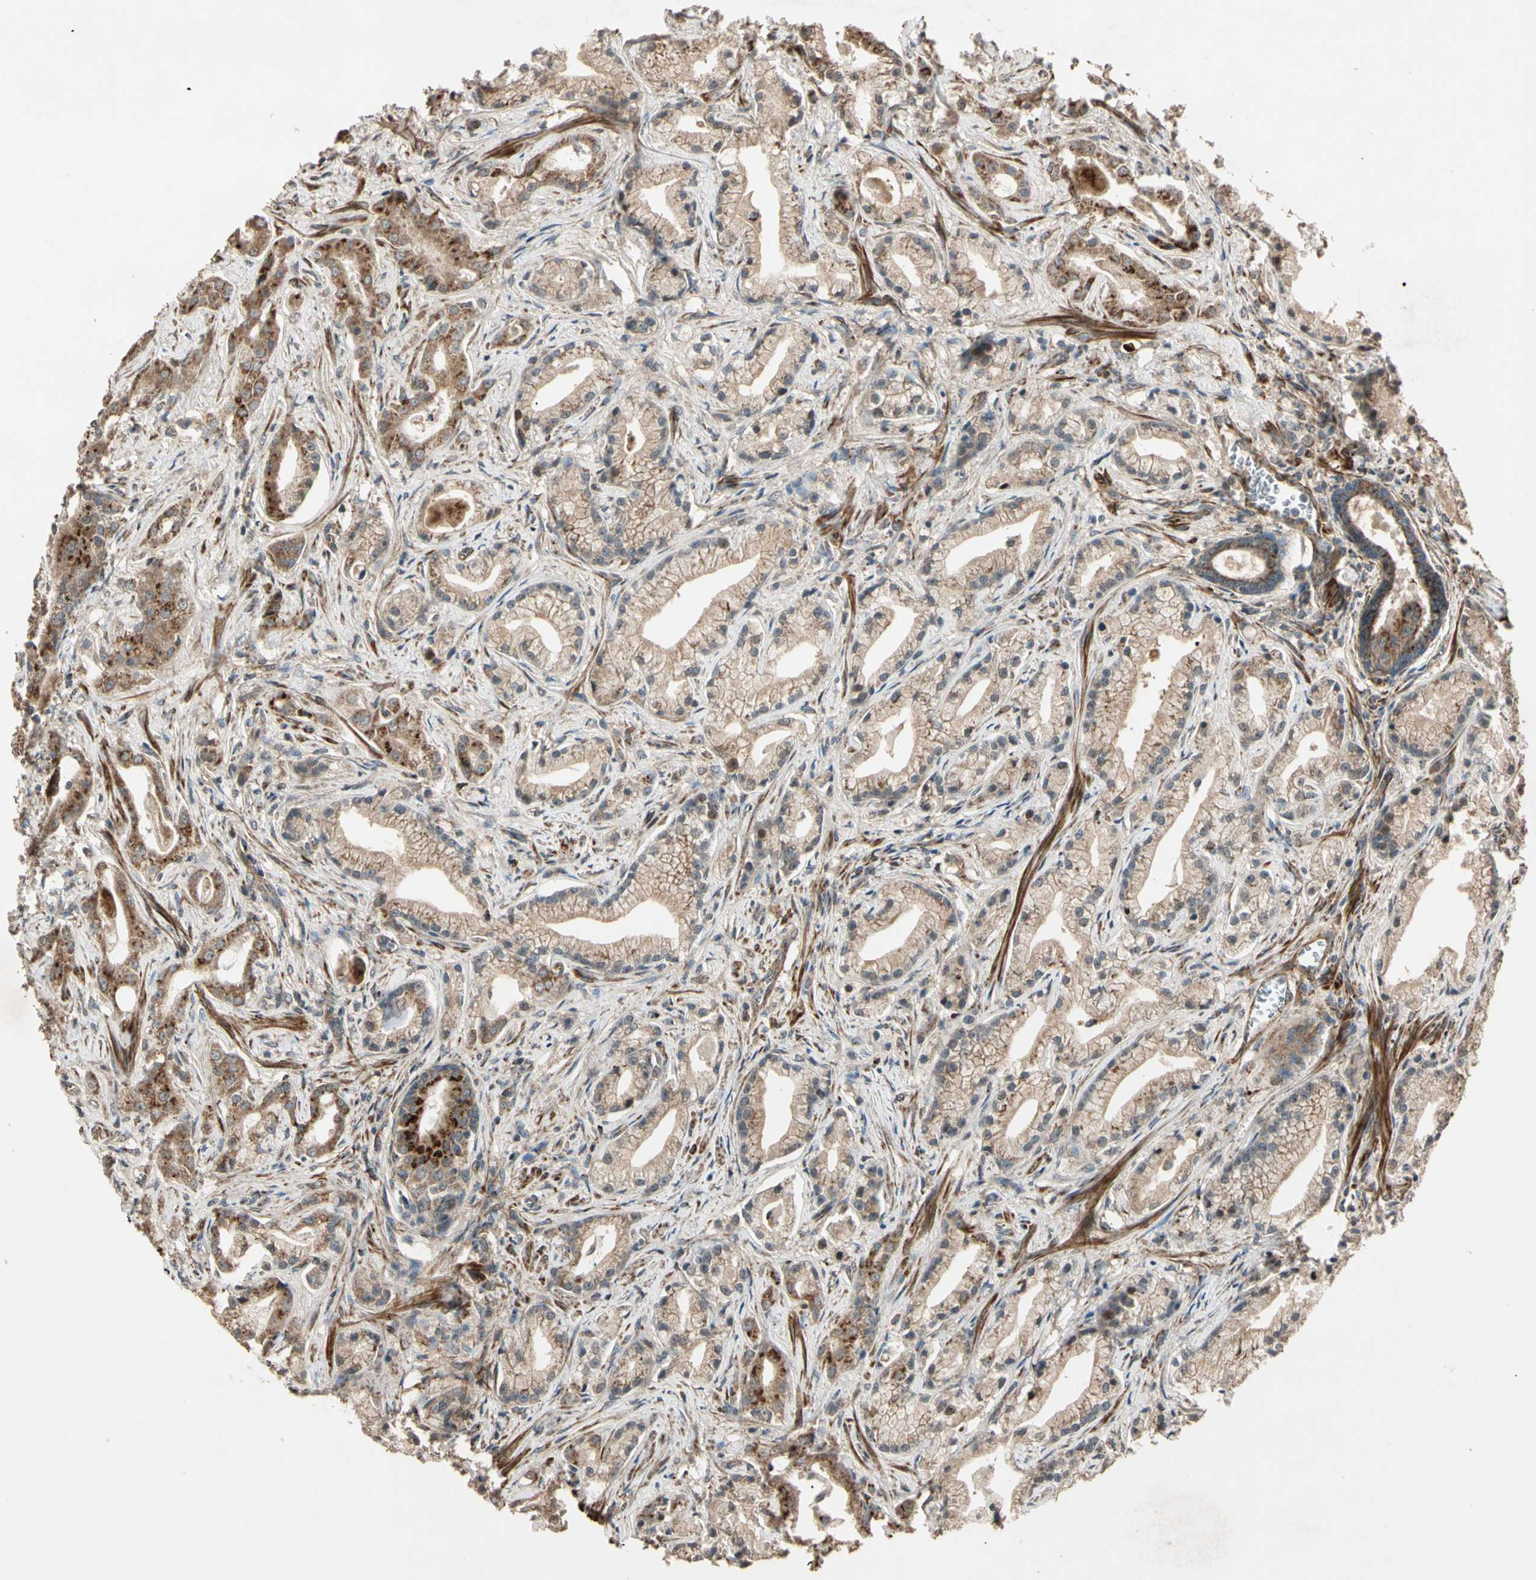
{"staining": {"intensity": "moderate", "quantity": "25%-75%", "location": "cytoplasmic/membranous"}, "tissue": "prostate cancer", "cell_type": "Tumor cells", "image_type": "cancer", "snomed": [{"axis": "morphology", "description": "Adenocarcinoma, Low grade"}, {"axis": "topography", "description": "Prostate"}], "caption": "Prostate low-grade adenocarcinoma stained for a protein shows moderate cytoplasmic/membranous positivity in tumor cells. The staining was performed using DAB (3,3'-diaminobenzidine) to visualize the protein expression in brown, while the nuclei were stained in blue with hematoxylin (Magnification: 20x).", "gene": "GCK", "patient": {"sex": "male", "age": 59}}